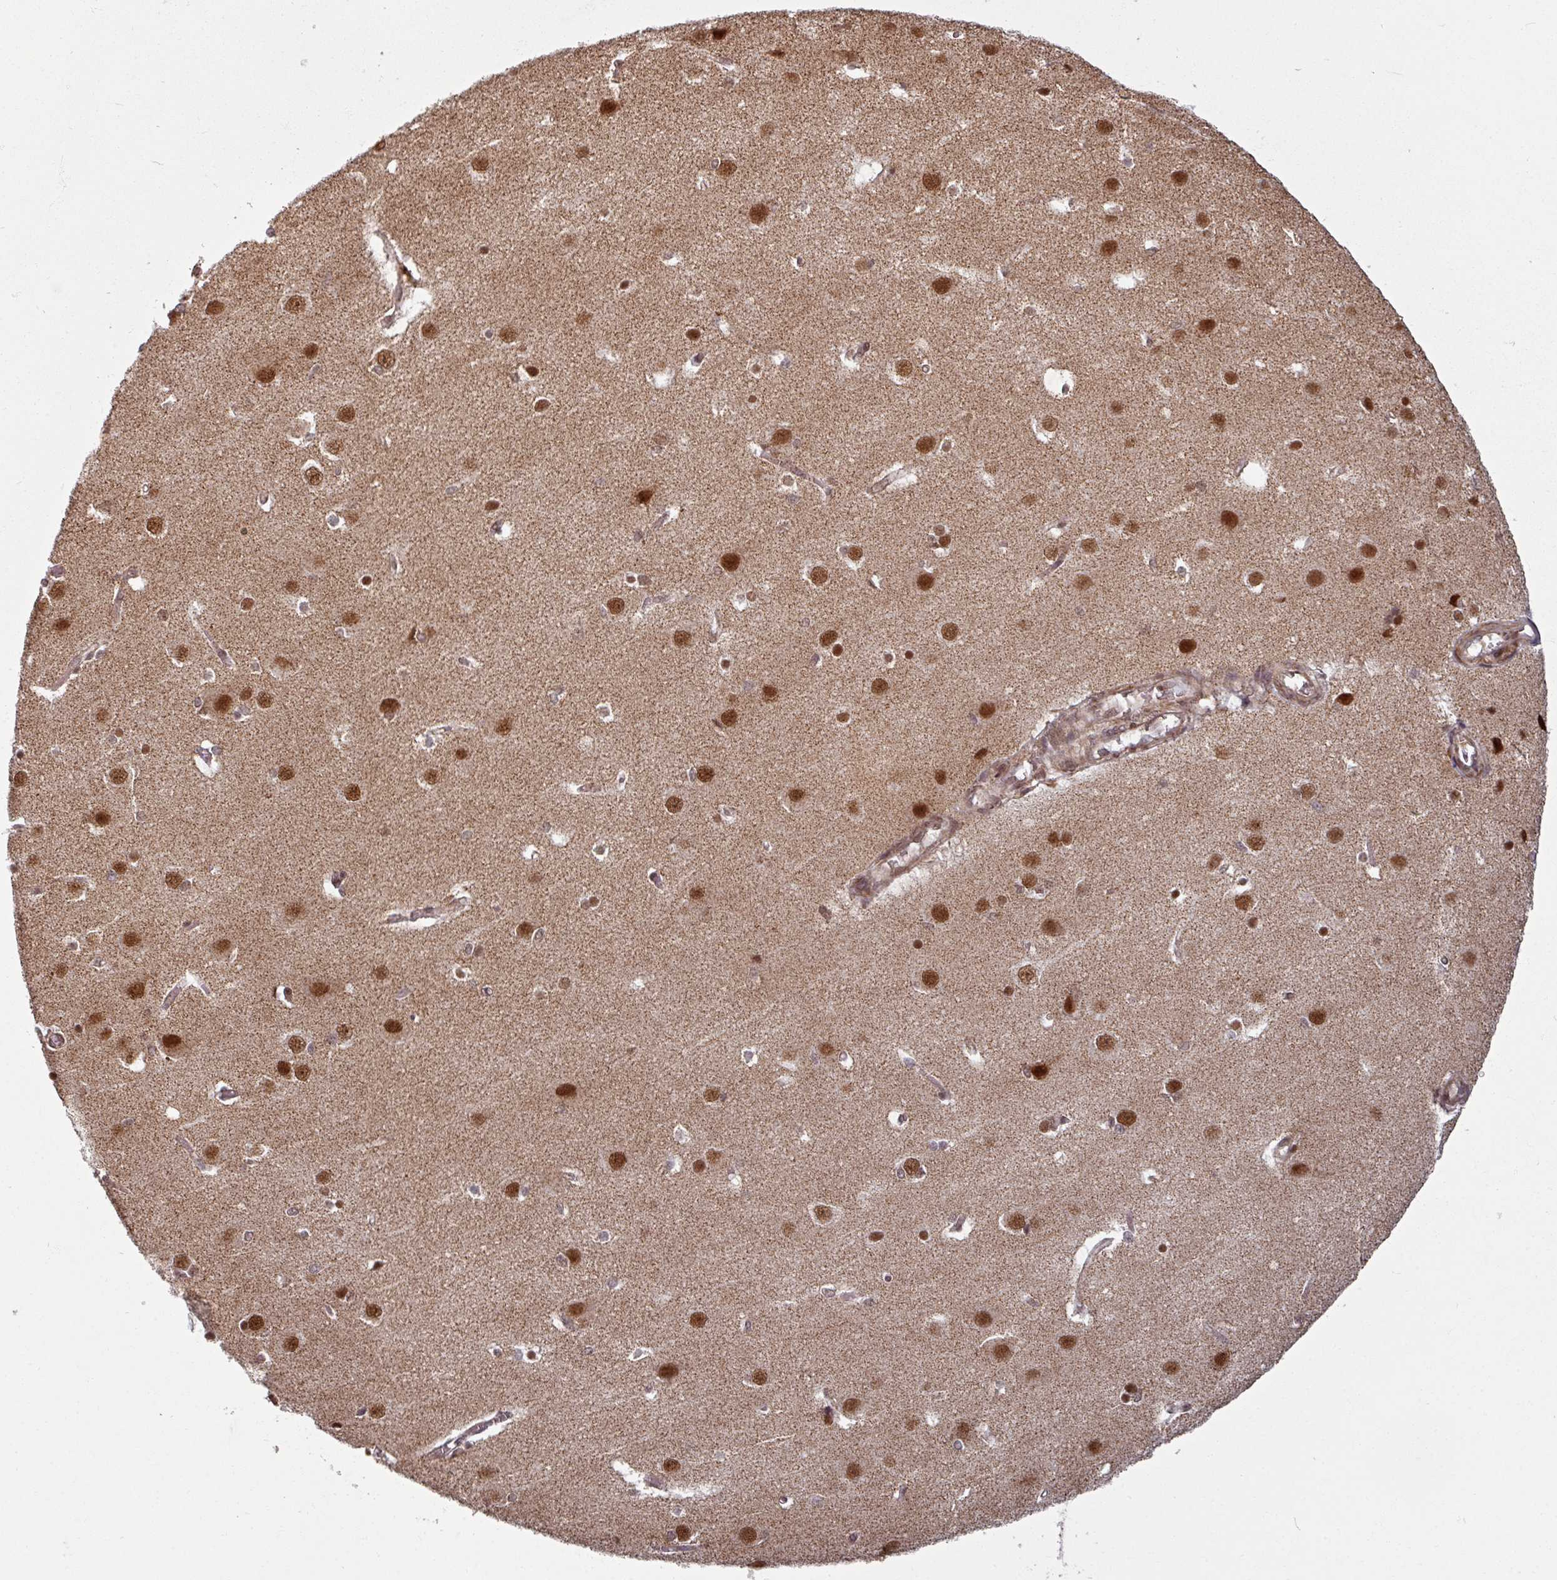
{"staining": {"intensity": "moderate", "quantity": "25%-75%", "location": "cytoplasmic/membranous,nuclear"}, "tissue": "cerebral cortex", "cell_type": "Endothelial cells", "image_type": "normal", "snomed": [{"axis": "morphology", "description": "Normal tissue, NOS"}, {"axis": "topography", "description": "Cerebral cortex"}], "caption": "The photomicrograph demonstrates staining of normal cerebral cortex, revealing moderate cytoplasmic/membranous,nuclear protein staining (brown color) within endothelial cells.", "gene": "SWI5", "patient": {"sex": "male", "age": 37}}